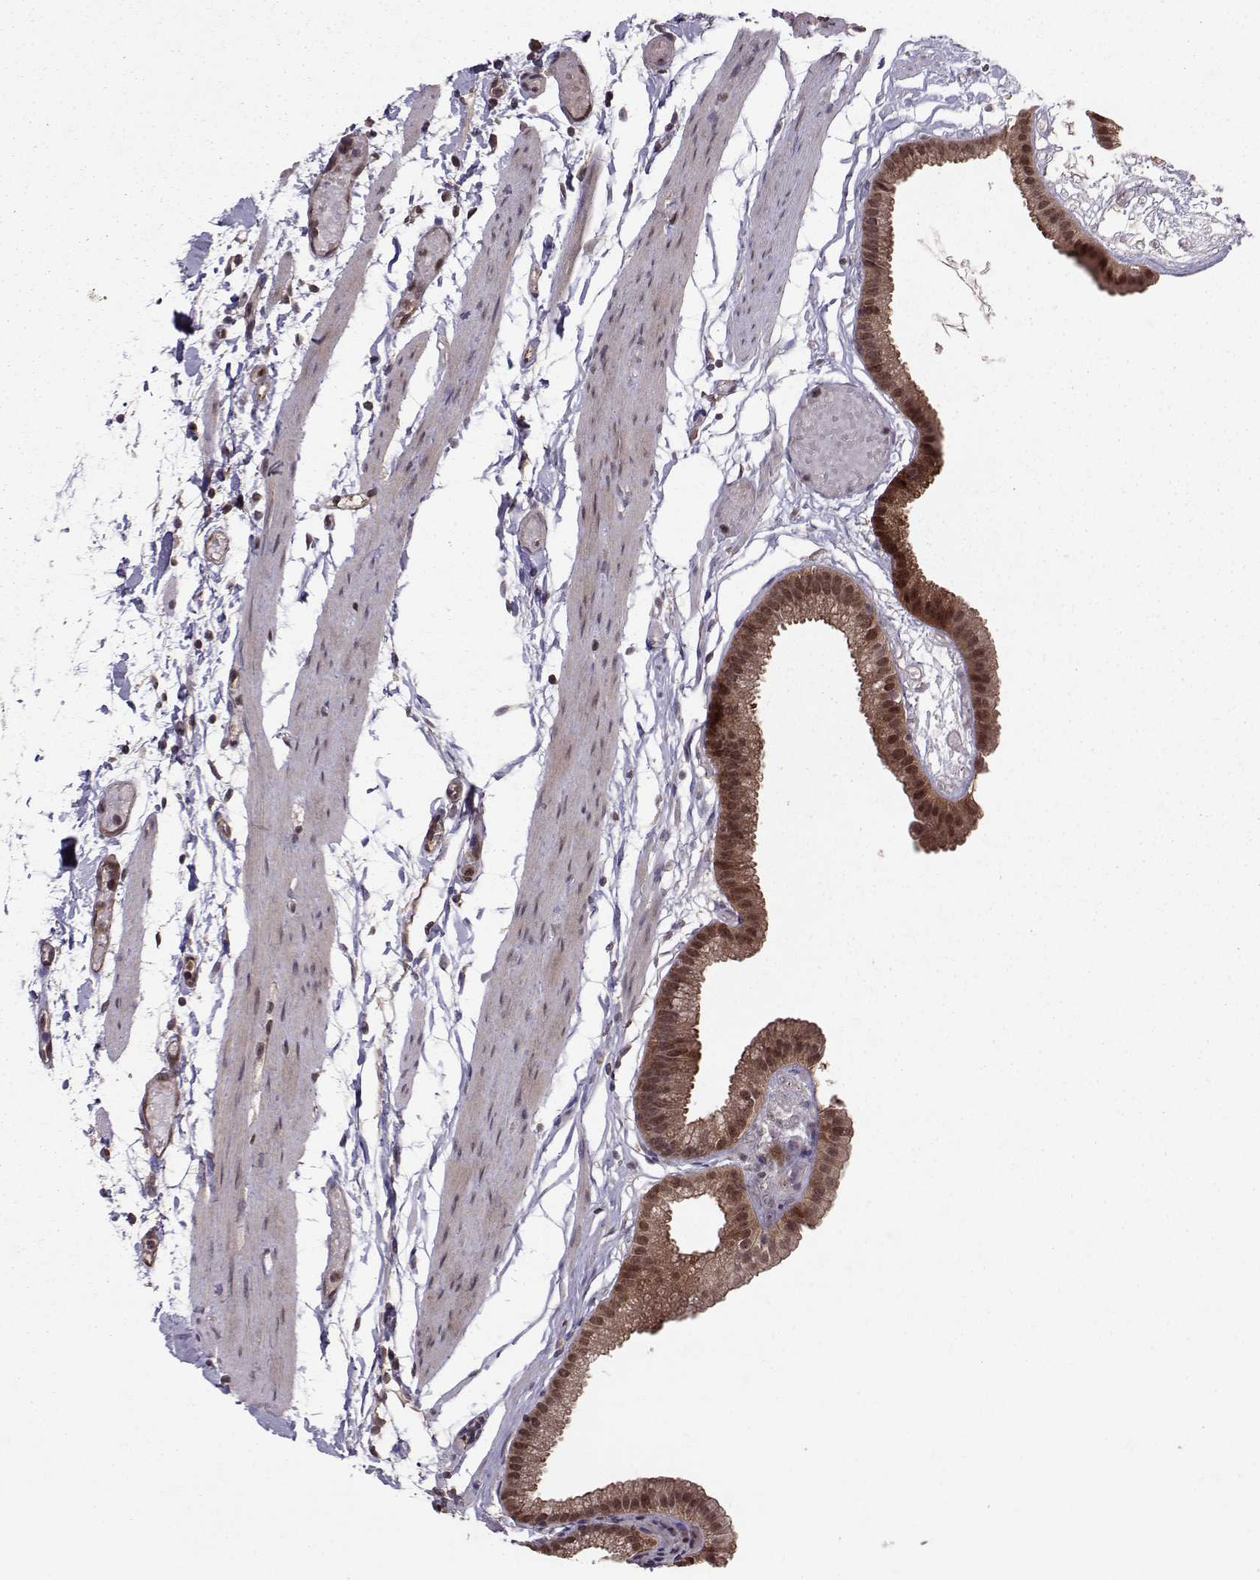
{"staining": {"intensity": "moderate", "quantity": ">75%", "location": "cytoplasmic/membranous,nuclear"}, "tissue": "gallbladder", "cell_type": "Glandular cells", "image_type": "normal", "snomed": [{"axis": "morphology", "description": "Normal tissue, NOS"}, {"axis": "topography", "description": "Gallbladder"}], "caption": "Moderate cytoplasmic/membranous,nuclear expression for a protein is identified in approximately >75% of glandular cells of unremarkable gallbladder using IHC.", "gene": "PPP2R2A", "patient": {"sex": "female", "age": 45}}